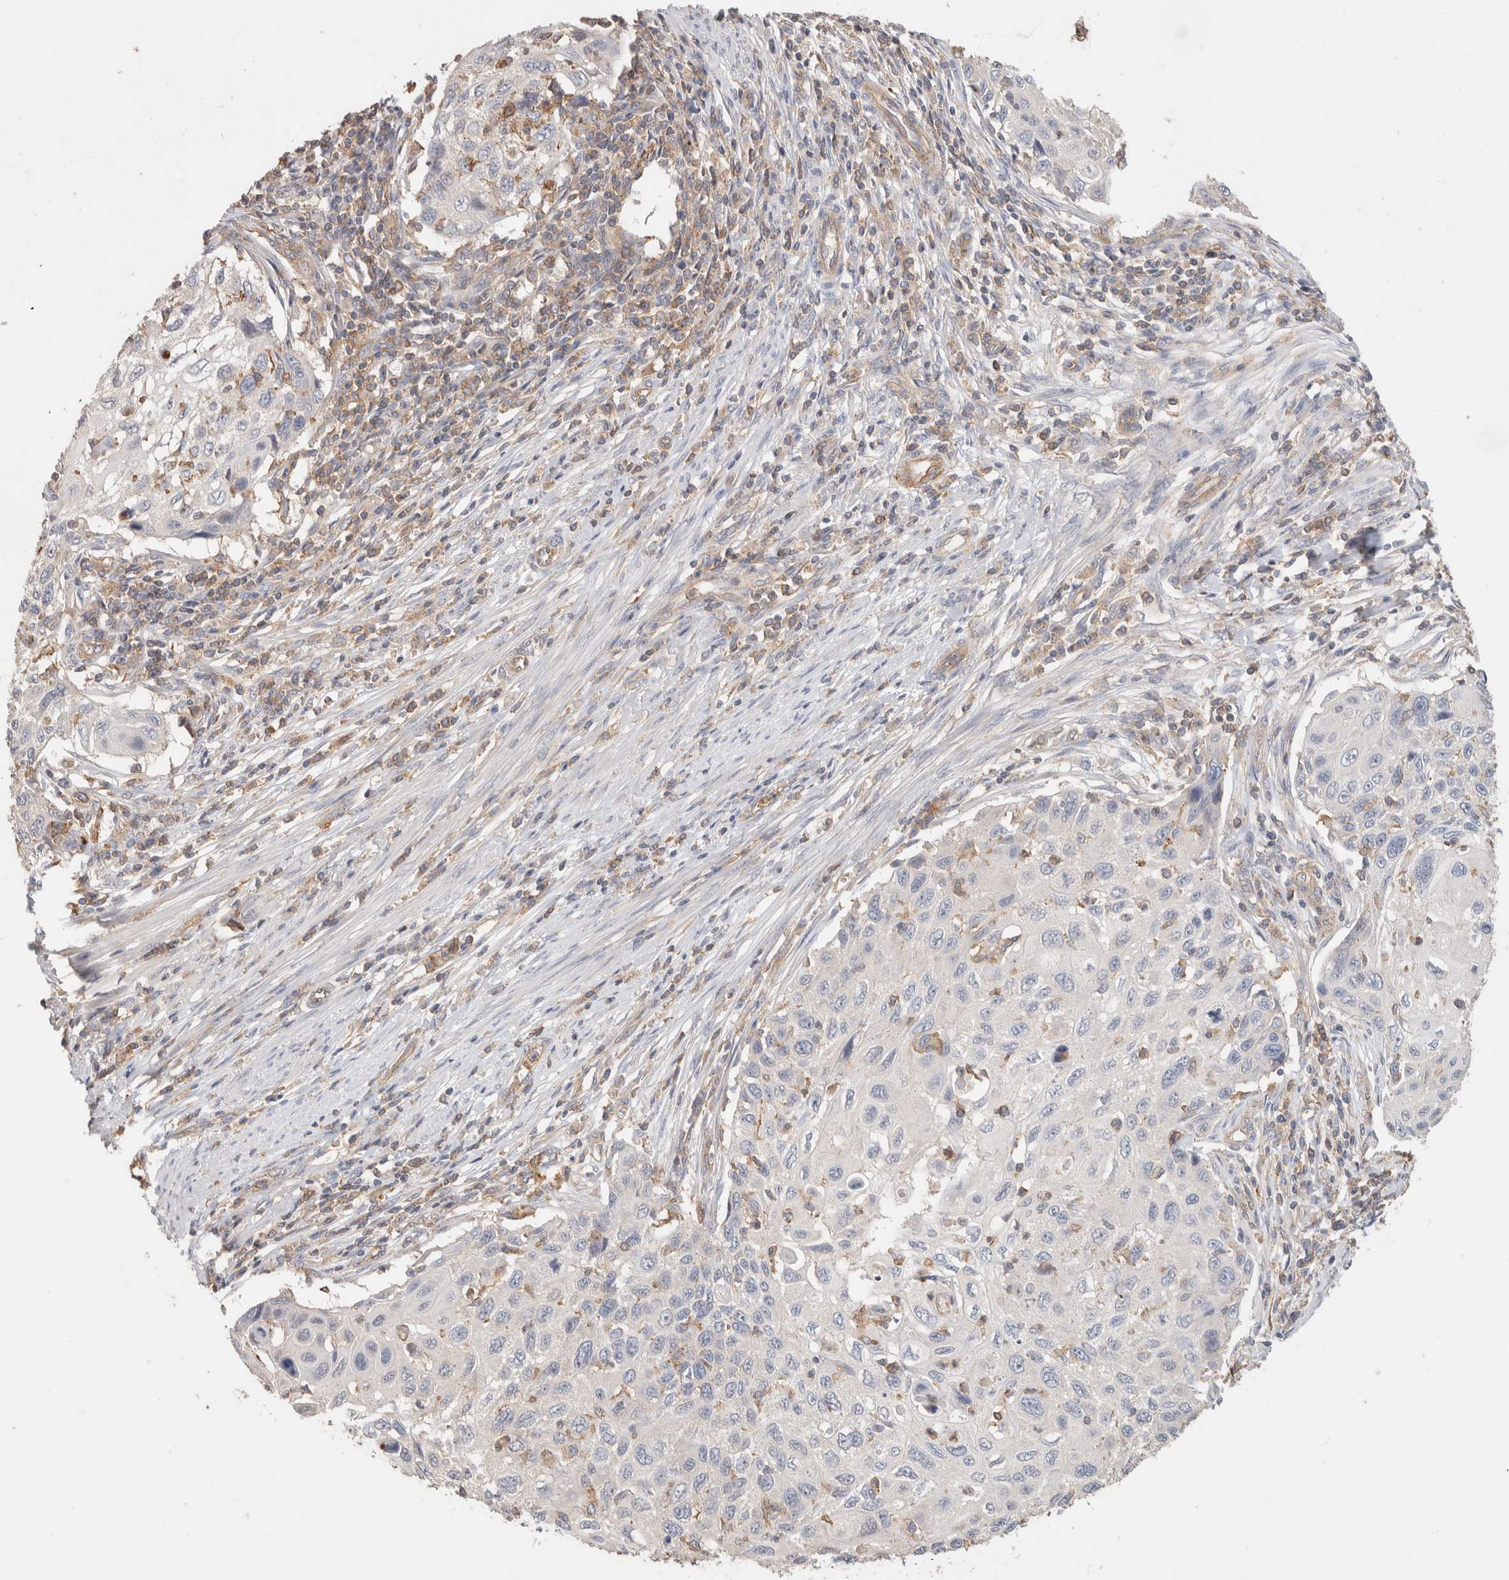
{"staining": {"intensity": "negative", "quantity": "none", "location": "none"}, "tissue": "cervical cancer", "cell_type": "Tumor cells", "image_type": "cancer", "snomed": [{"axis": "morphology", "description": "Squamous cell carcinoma, NOS"}, {"axis": "topography", "description": "Cervix"}], "caption": "The micrograph shows no significant staining in tumor cells of squamous cell carcinoma (cervical). (Stains: DAB IHC with hematoxylin counter stain, Microscopy: brightfield microscopy at high magnification).", "gene": "CFAP418", "patient": {"sex": "female", "age": 70}}